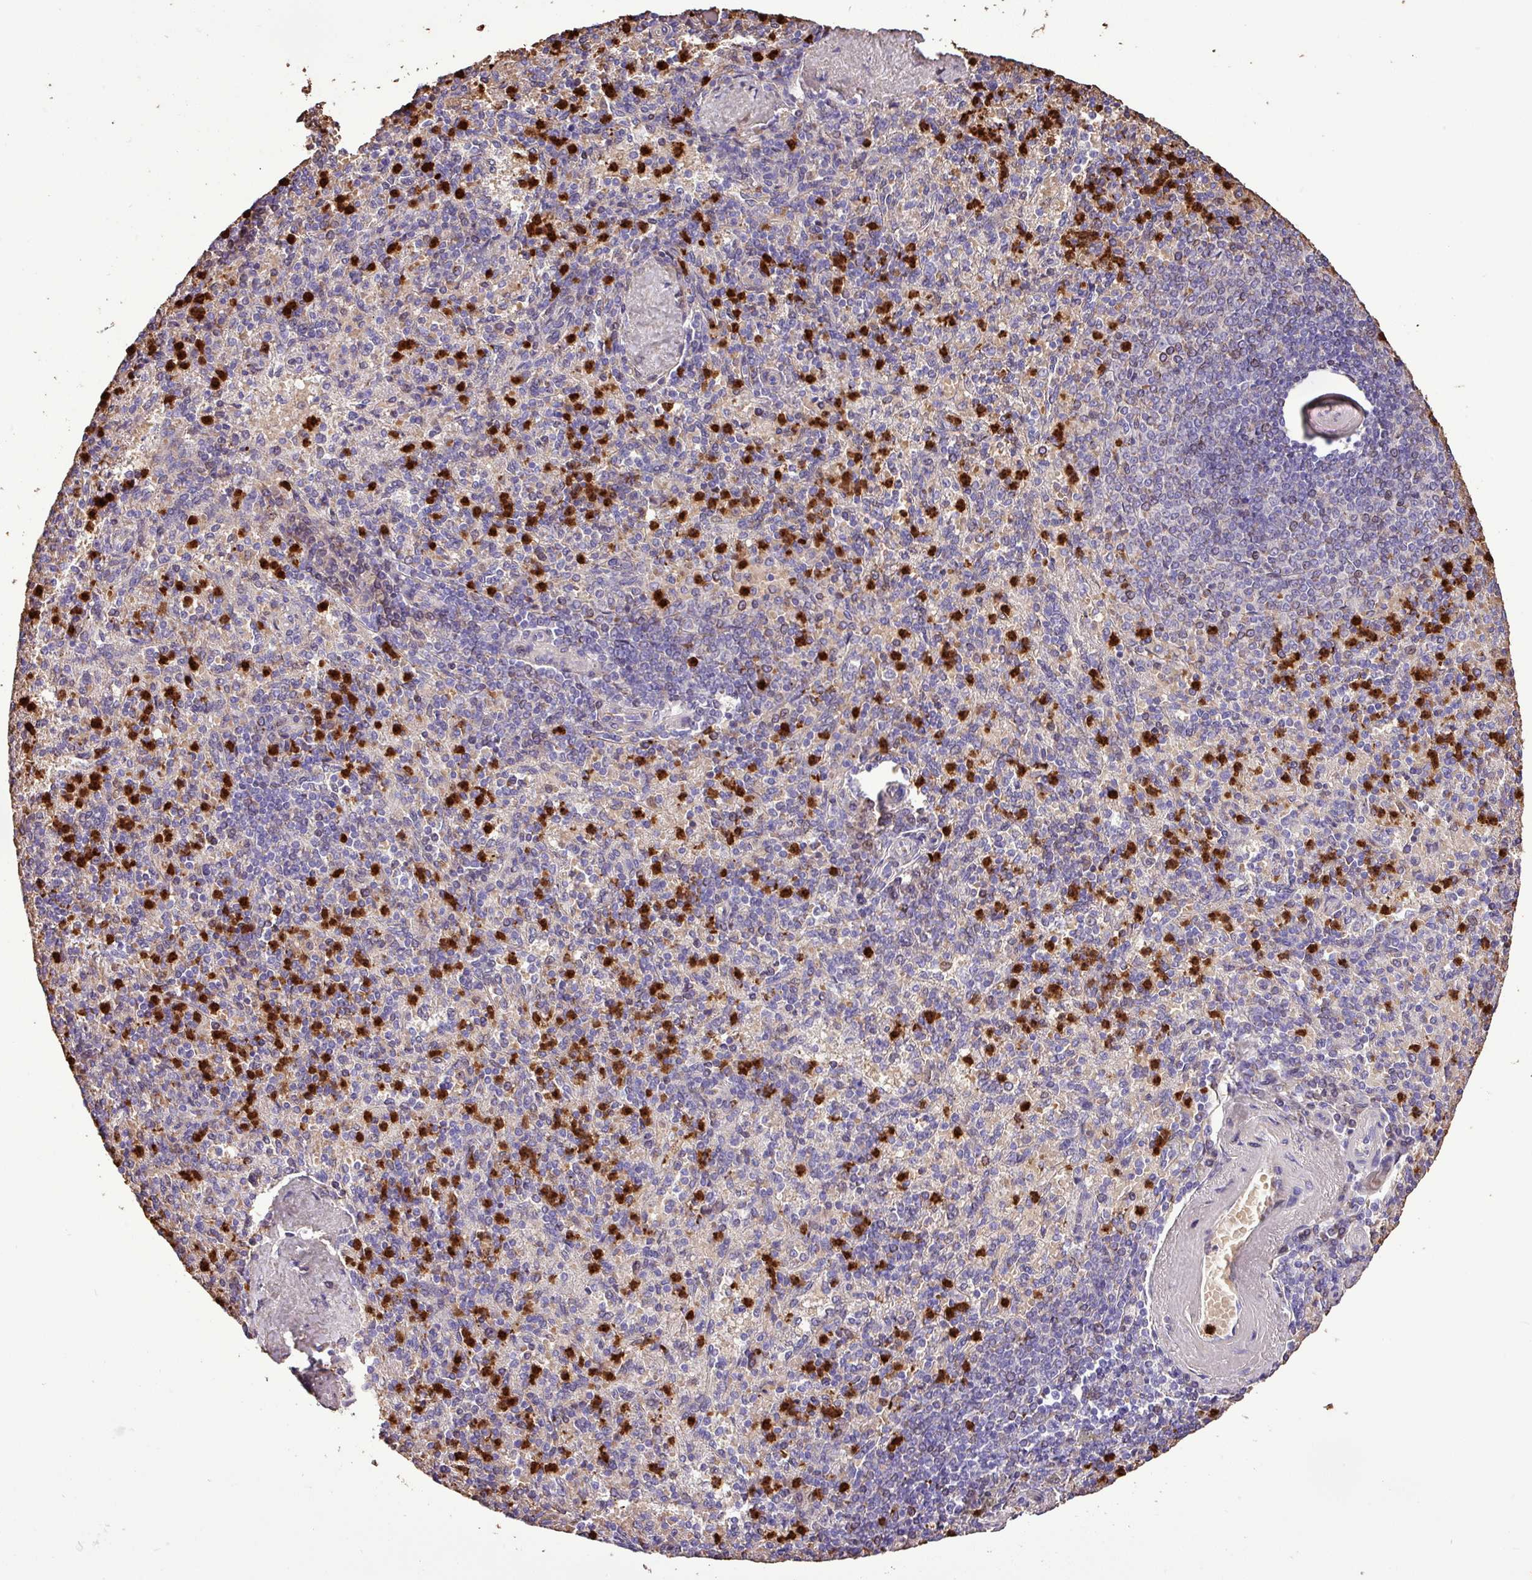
{"staining": {"intensity": "strong", "quantity": "25%-75%", "location": "cytoplasmic/membranous"}, "tissue": "spleen", "cell_type": "Cells in red pulp", "image_type": "normal", "snomed": [{"axis": "morphology", "description": "Normal tissue, NOS"}, {"axis": "topography", "description": "Spleen"}], "caption": "Protein positivity by immunohistochemistry displays strong cytoplasmic/membranous expression in approximately 25%-75% of cells in red pulp in unremarkable spleen.", "gene": "MGAT4B", "patient": {"sex": "male", "age": 82}}